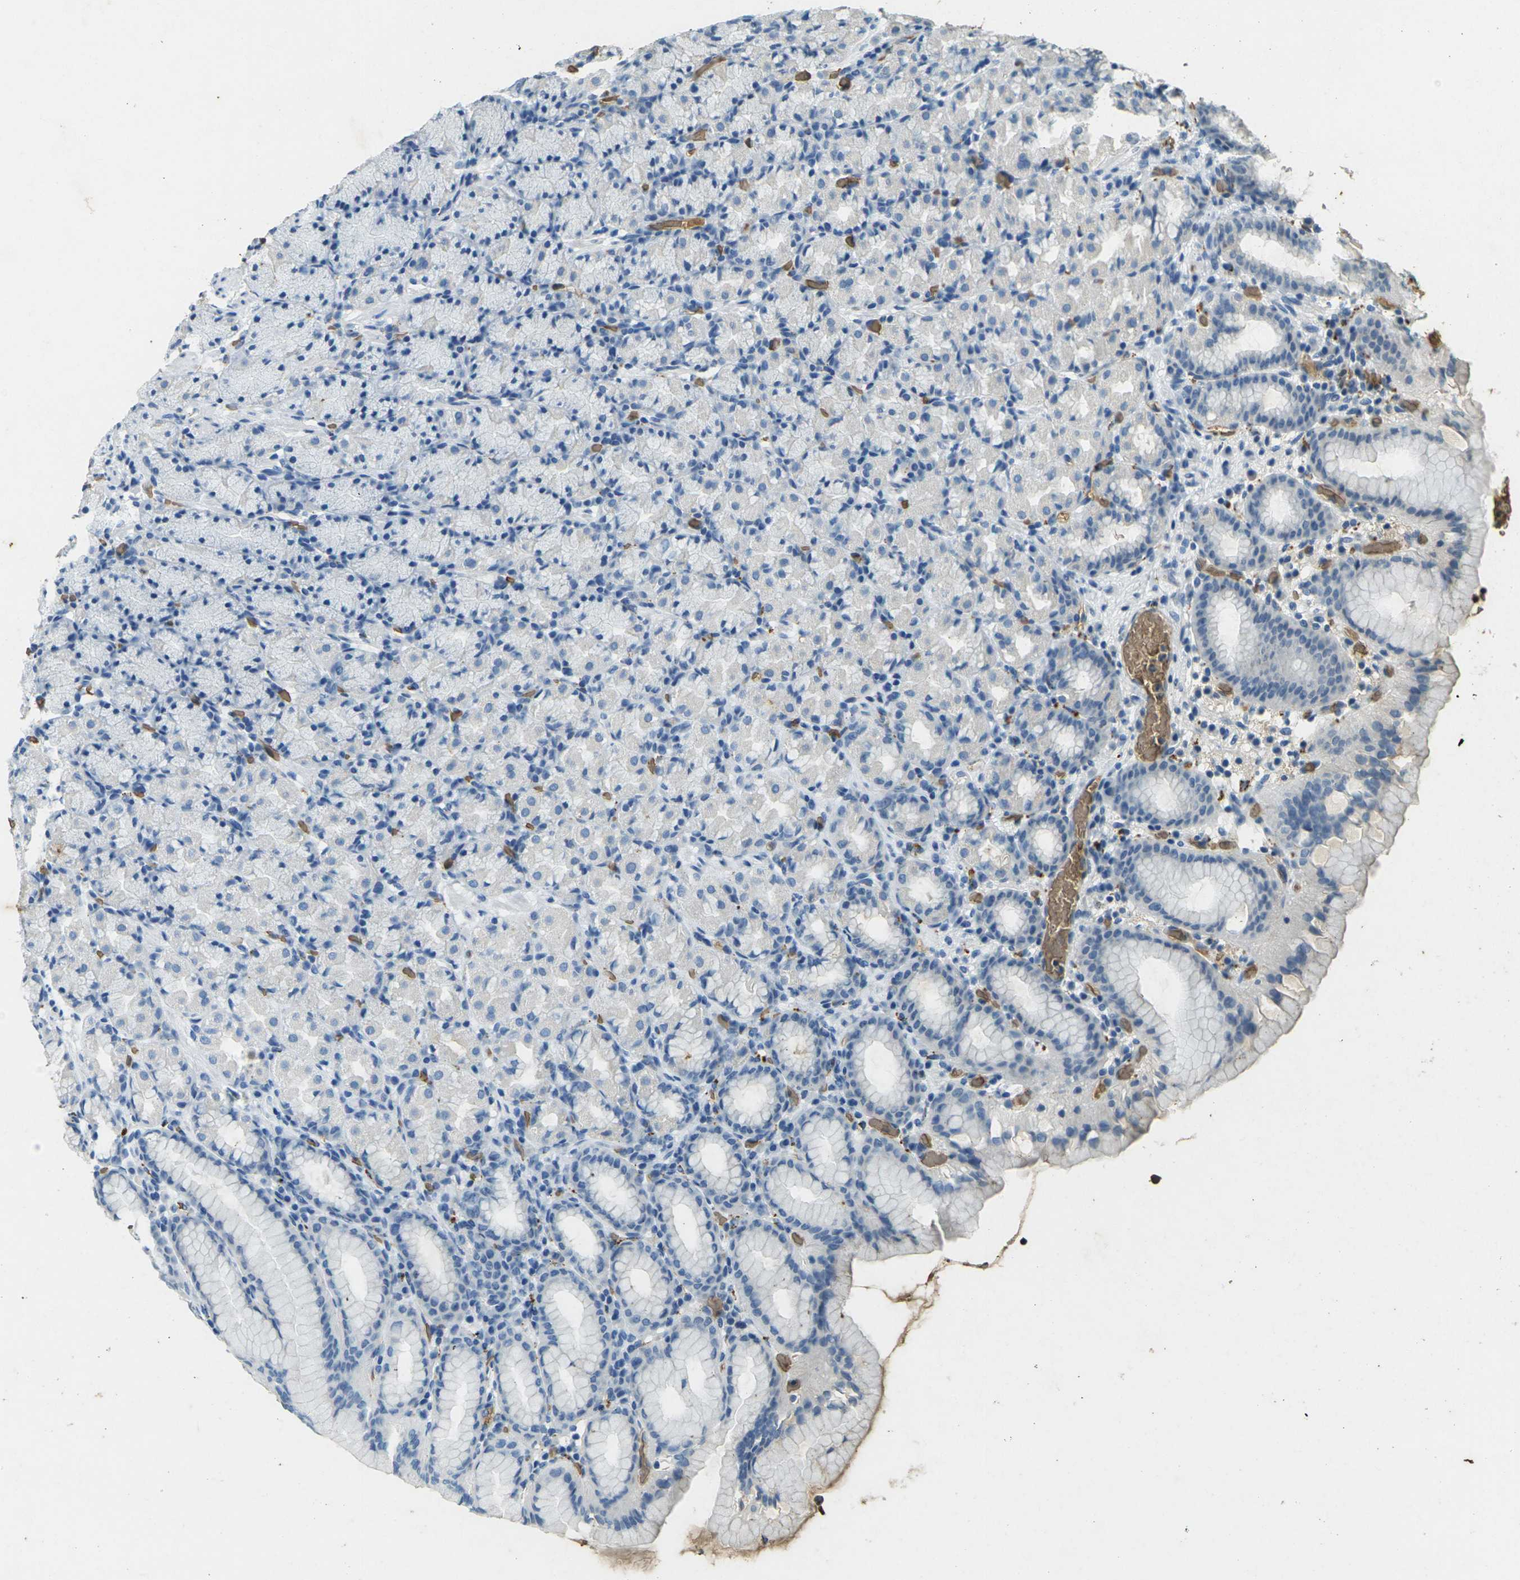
{"staining": {"intensity": "weak", "quantity": "<25%", "location": "cytoplasmic/membranous"}, "tissue": "stomach", "cell_type": "Glandular cells", "image_type": "normal", "snomed": [{"axis": "morphology", "description": "Normal tissue, NOS"}, {"axis": "topography", "description": "Stomach, upper"}], "caption": "Immunohistochemical staining of unremarkable human stomach shows no significant expression in glandular cells. (Stains: DAB IHC with hematoxylin counter stain, Microscopy: brightfield microscopy at high magnification).", "gene": "HBB", "patient": {"sex": "male", "age": 68}}